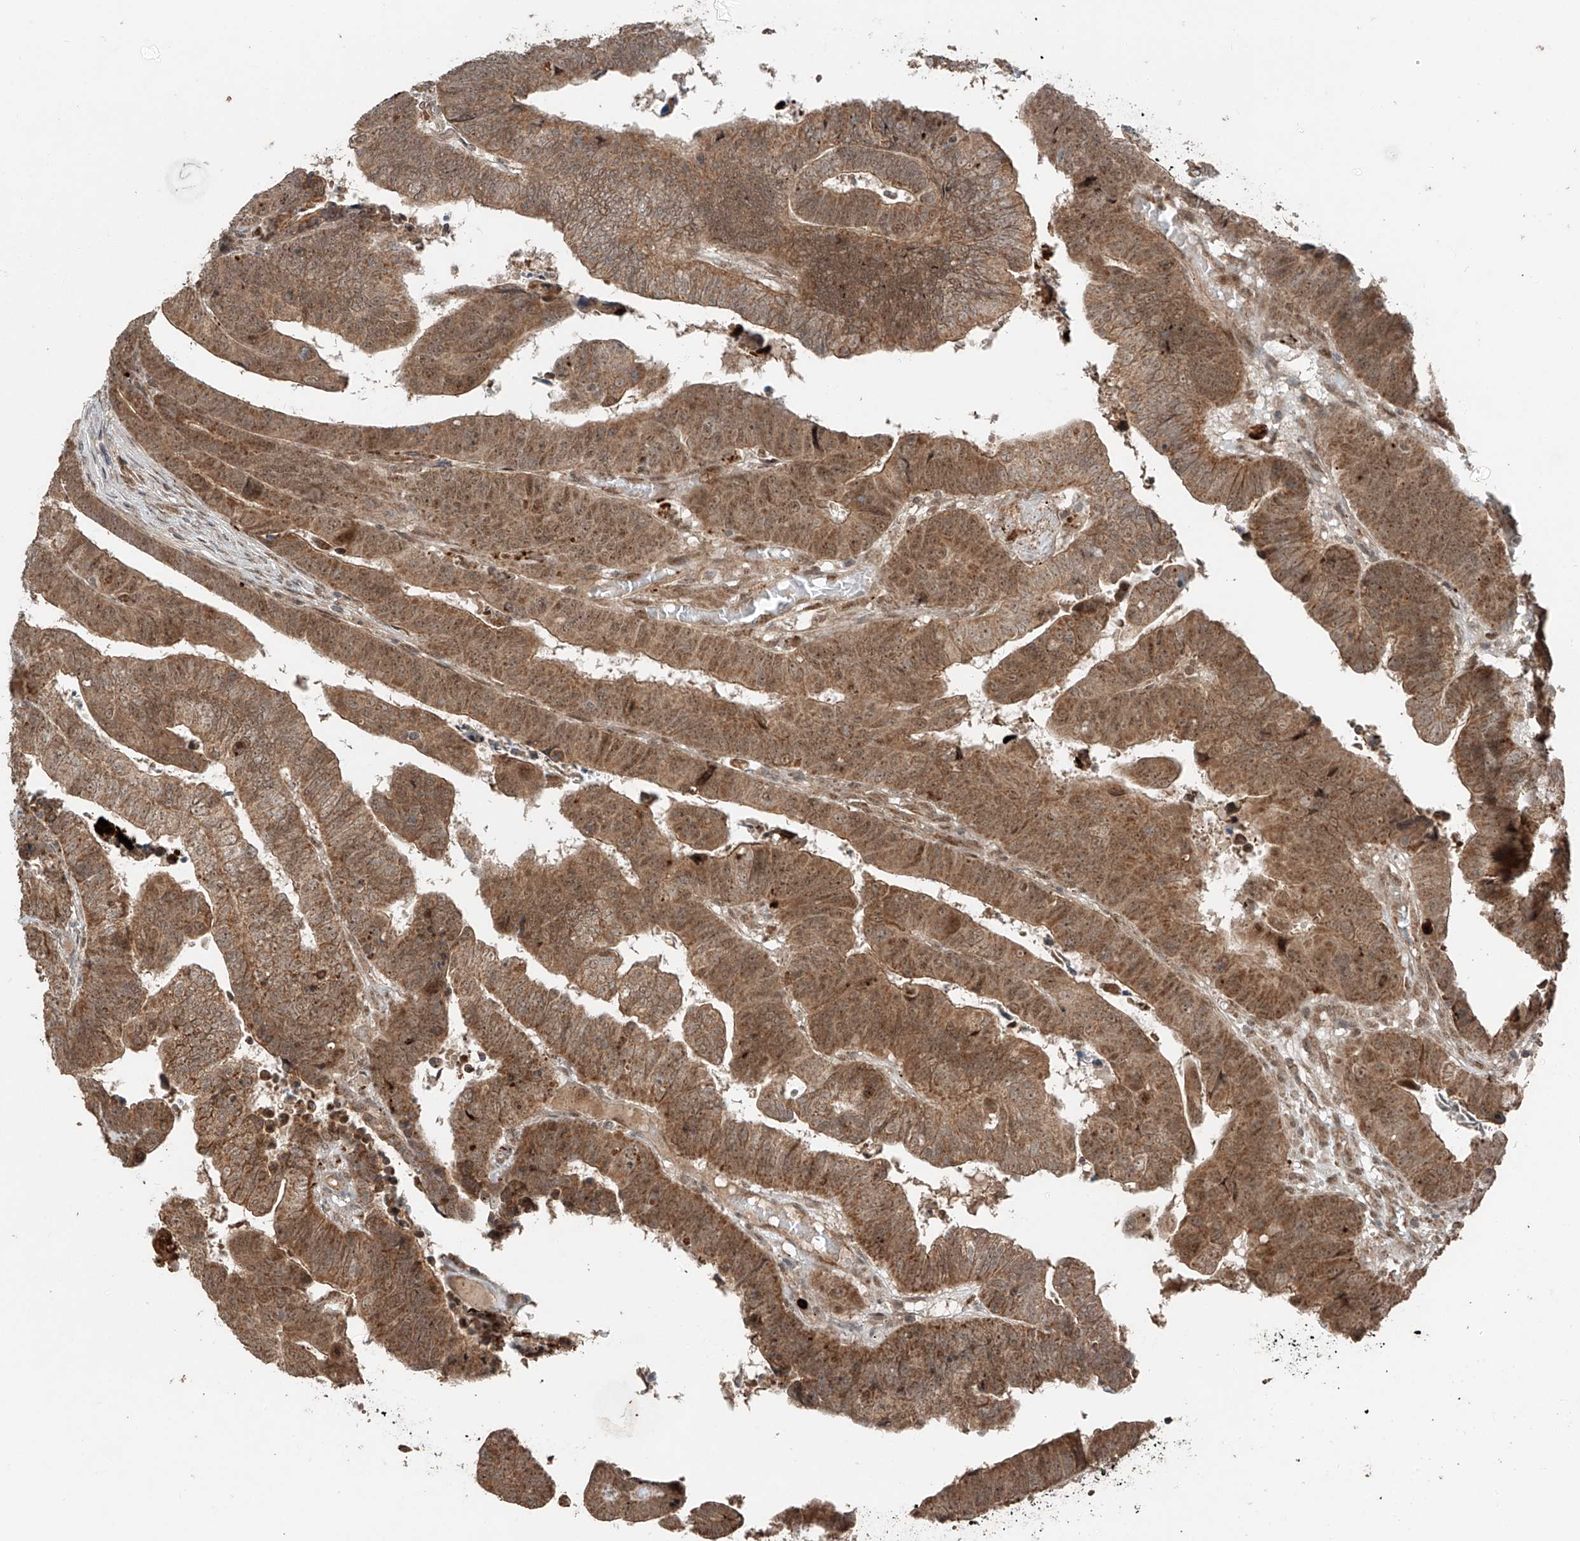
{"staining": {"intensity": "moderate", "quantity": ">75%", "location": "cytoplasmic/membranous"}, "tissue": "colorectal cancer", "cell_type": "Tumor cells", "image_type": "cancer", "snomed": [{"axis": "morphology", "description": "Normal tissue, NOS"}, {"axis": "morphology", "description": "Adenocarcinoma, NOS"}, {"axis": "topography", "description": "Rectum"}], "caption": "Moderate cytoplasmic/membranous expression for a protein is appreciated in about >75% of tumor cells of adenocarcinoma (colorectal) using immunohistochemistry (IHC).", "gene": "ZNF620", "patient": {"sex": "female", "age": 65}}